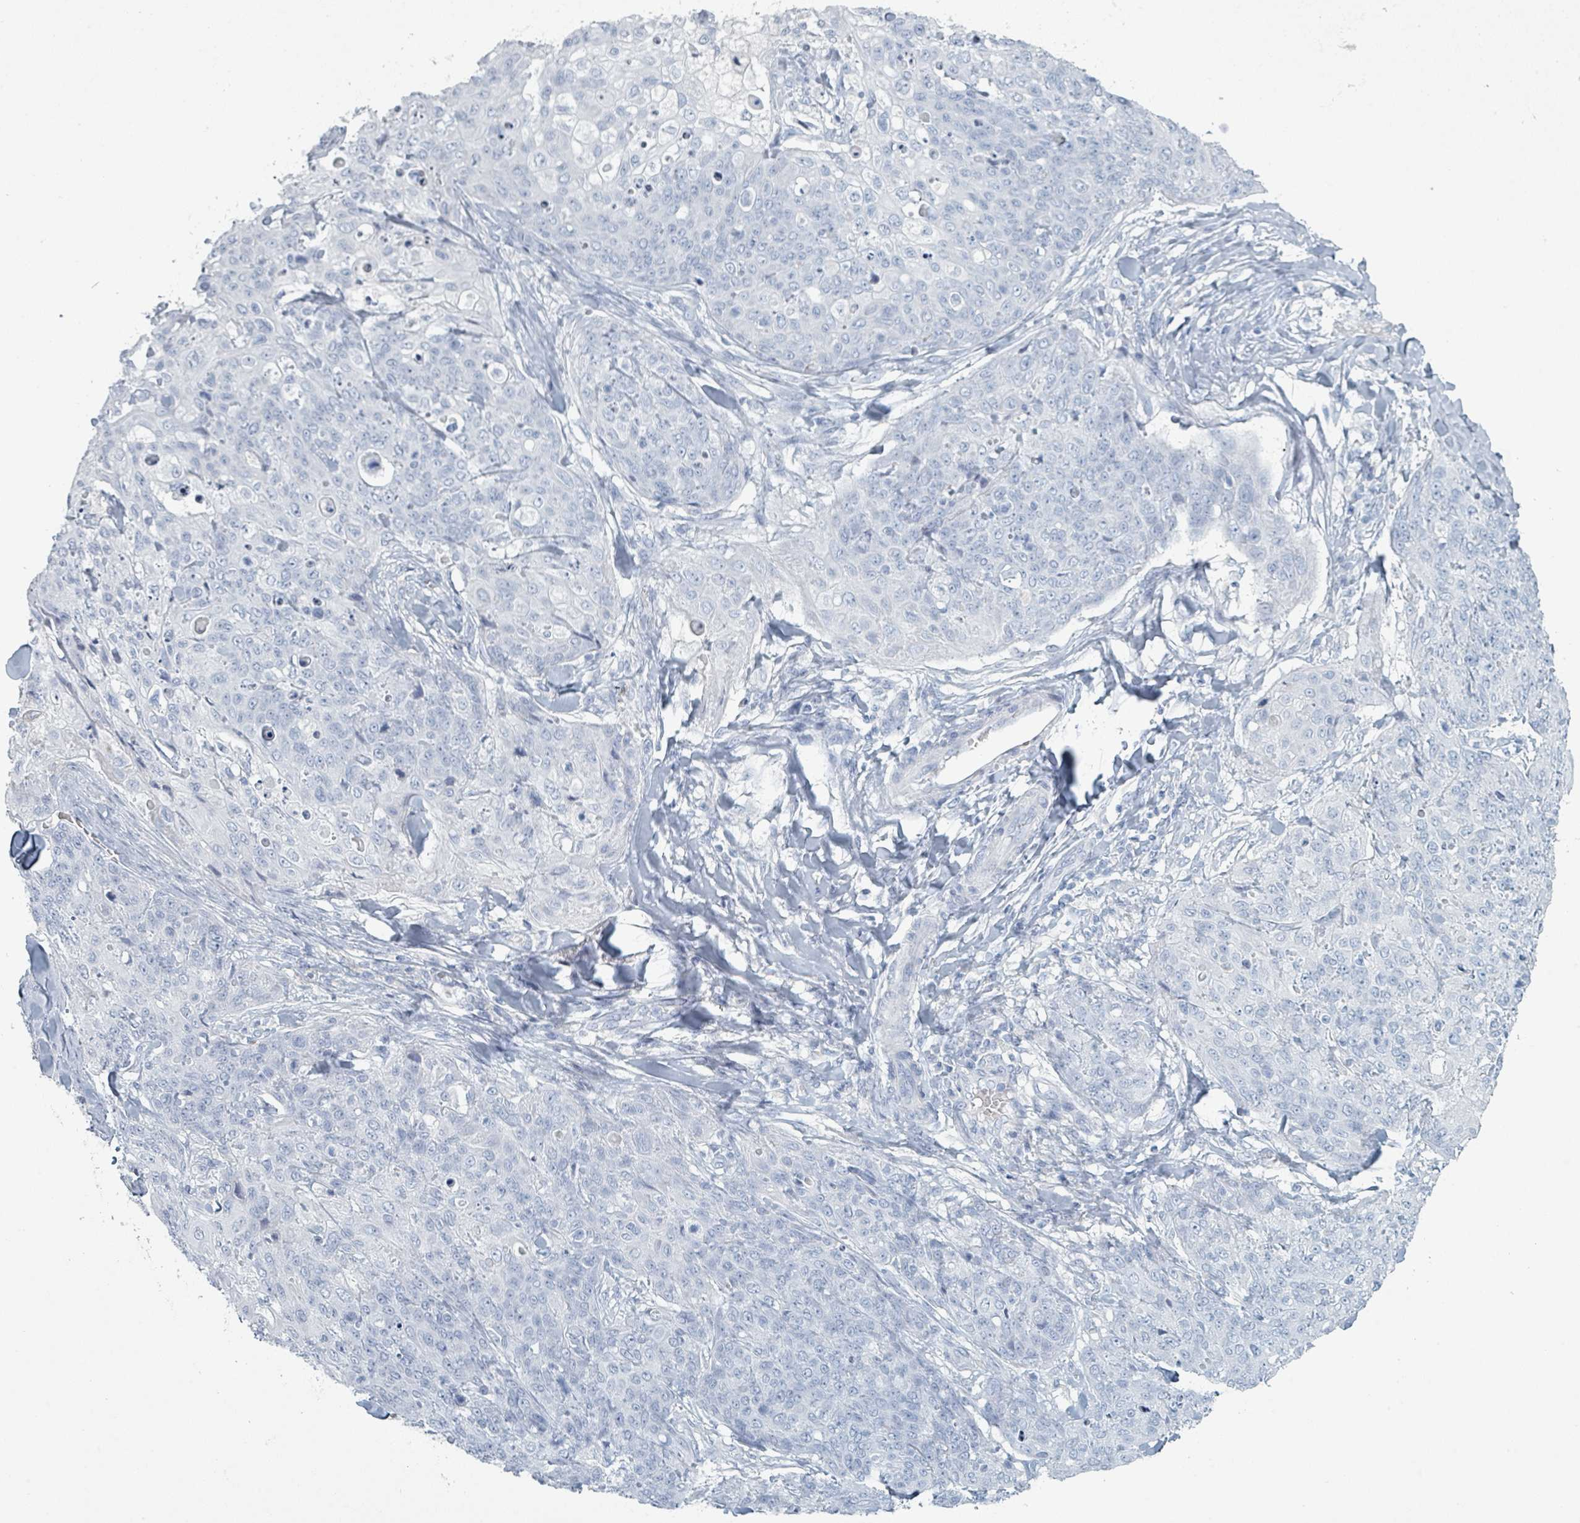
{"staining": {"intensity": "negative", "quantity": "none", "location": "none"}, "tissue": "skin cancer", "cell_type": "Tumor cells", "image_type": "cancer", "snomed": [{"axis": "morphology", "description": "Squamous cell carcinoma, NOS"}, {"axis": "topography", "description": "Skin"}, {"axis": "topography", "description": "Vulva"}], "caption": "Tumor cells show no significant positivity in skin cancer (squamous cell carcinoma).", "gene": "HEATR5A", "patient": {"sex": "female", "age": 85}}